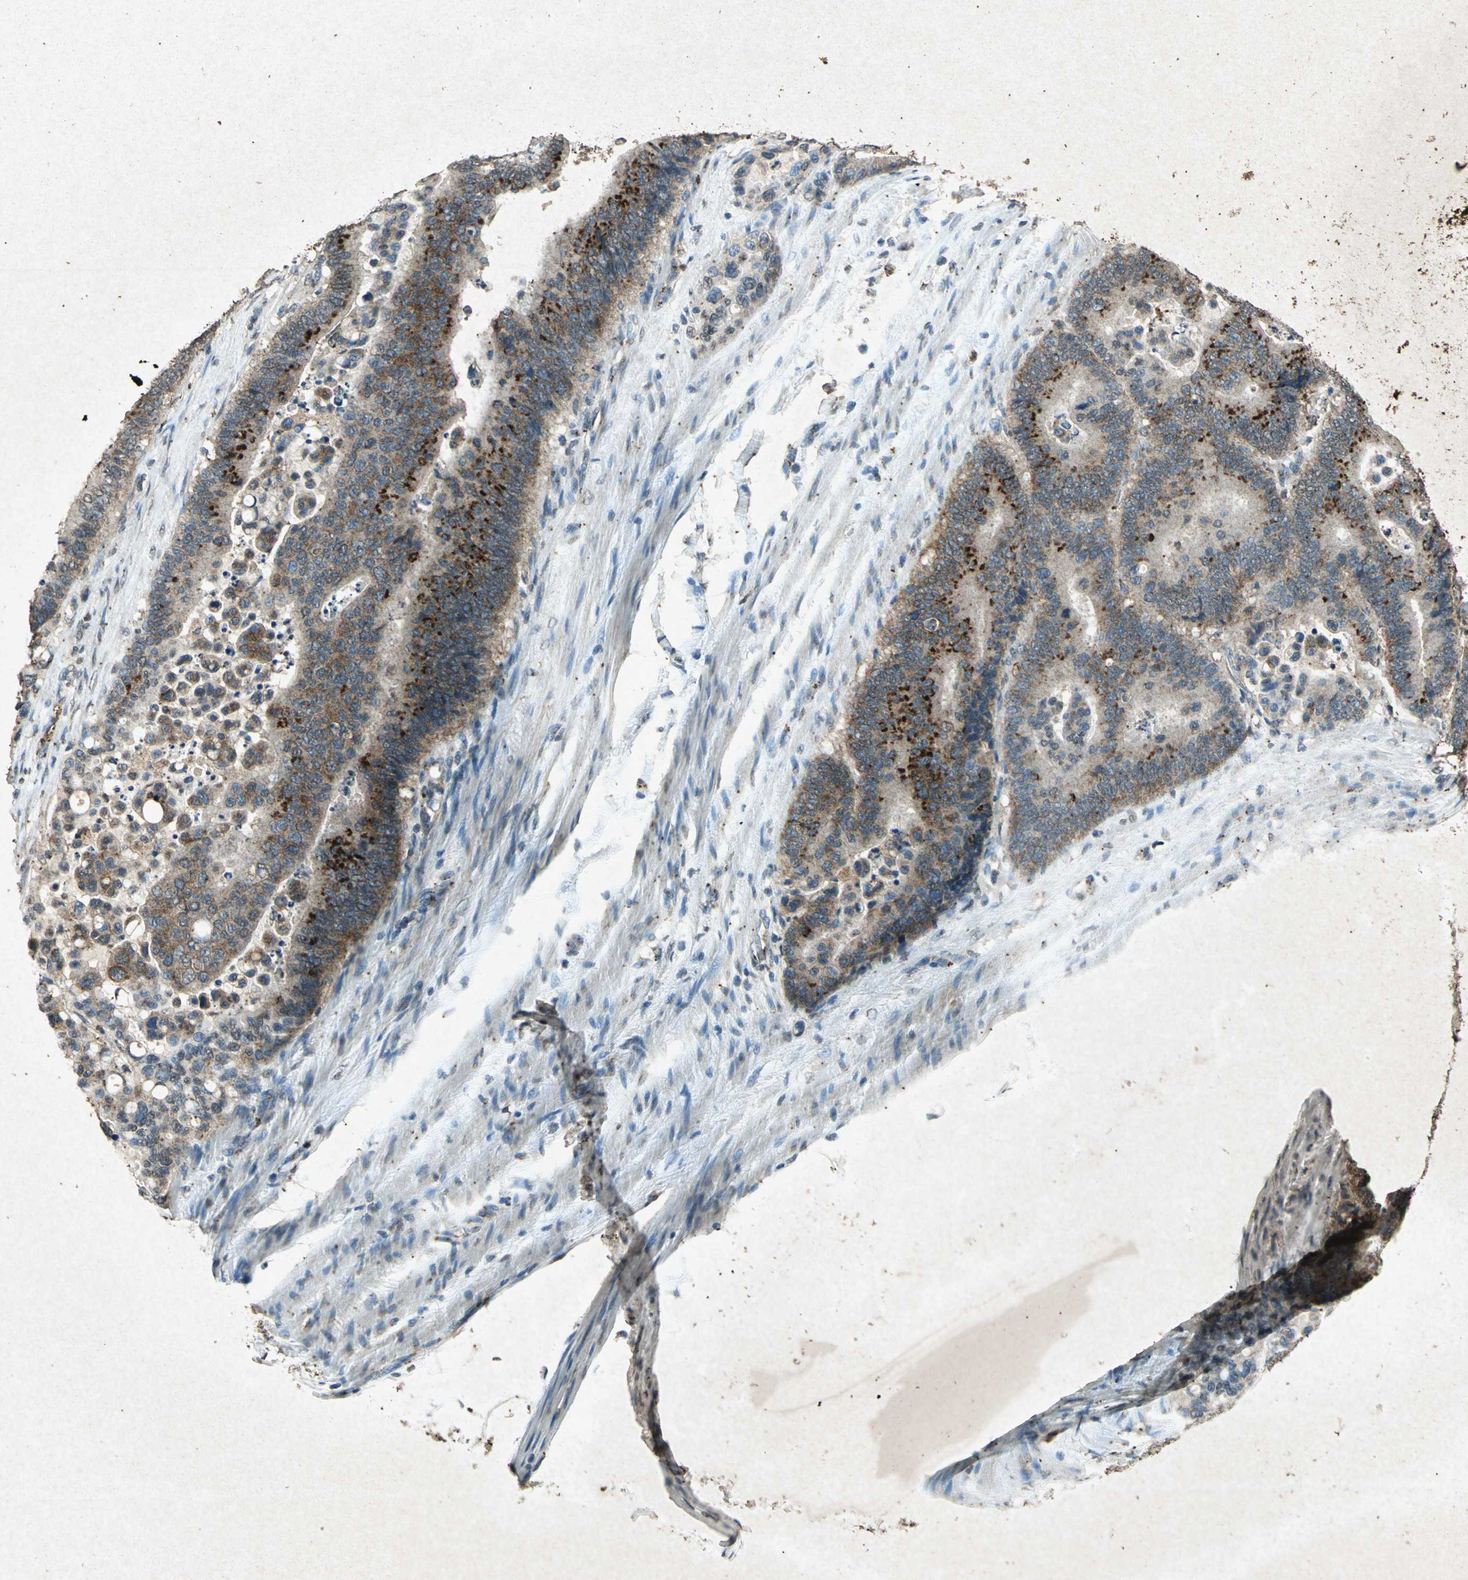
{"staining": {"intensity": "moderate", "quantity": ">75%", "location": "cytoplasmic/membranous"}, "tissue": "colorectal cancer", "cell_type": "Tumor cells", "image_type": "cancer", "snomed": [{"axis": "morphology", "description": "Normal tissue, NOS"}, {"axis": "morphology", "description": "Adenocarcinoma, NOS"}, {"axis": "topography", "description": "Colon"}], "caption": "IHC of human colorectal adenocarcinoma shows medium levels of moderate cytoplasmic/membranous expression in about >75% of tumor cells.", "gene": "PSEN1", "patient": {"sex": "male", "age": 82}}